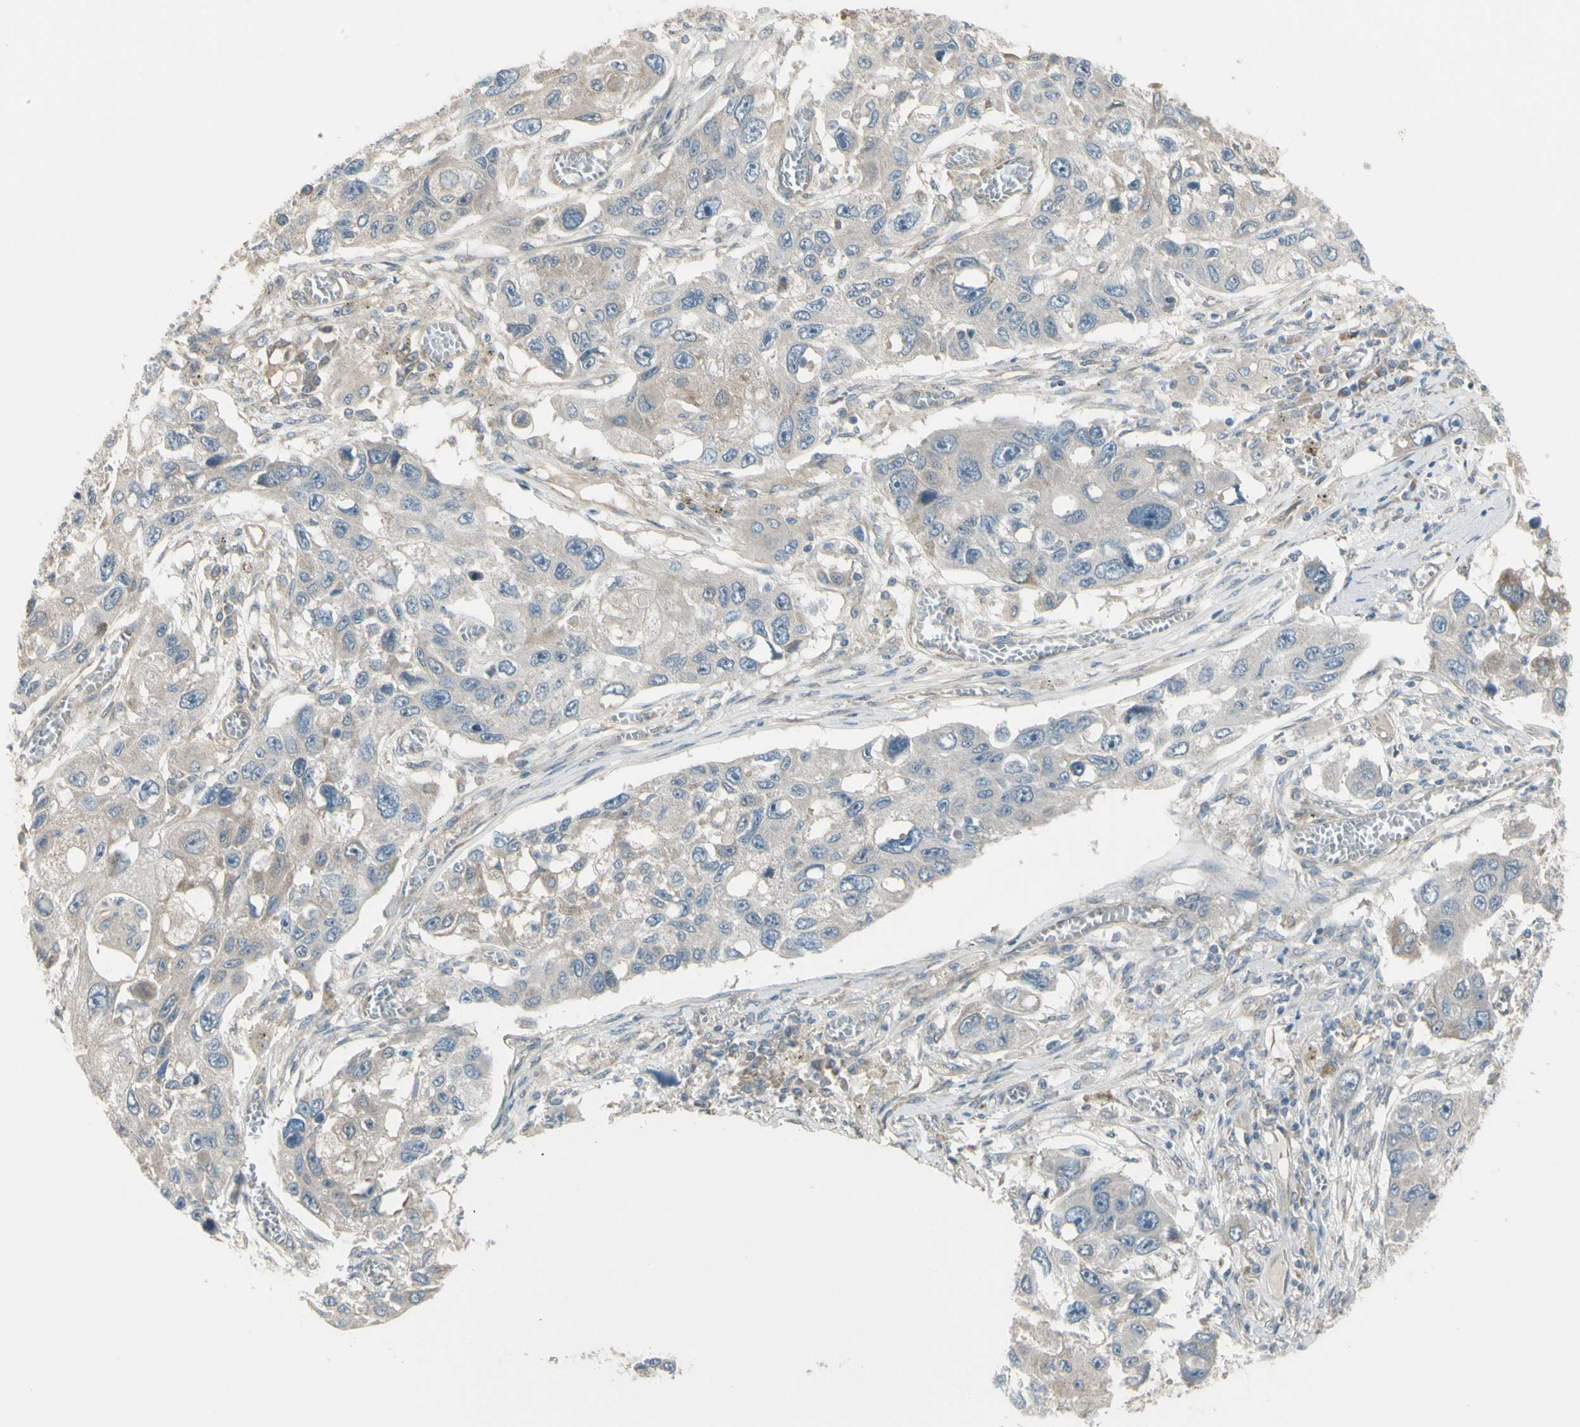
{"staining": {"intensity": "weak", "quantity": ">75%", "location": "cytoplasmic/membranous"}, "tissue": "lung cancer", "cell_type": "Tumor cells", "image_type": "cancer", "snomed": [{"axis": "morphology", "description": "Squamous cell carcinoma, NOS"}, {"axis": "topography", "description": "Lung"}], "caption": "DAB immunohistochemical staining of lung squamous cell carcinoma reveals weak cytoplasmic/membranous protein positivity in approximately >75% of tumor cells.", "gene": "NAXD", "patient": {"sex": "male", "age": 71}}